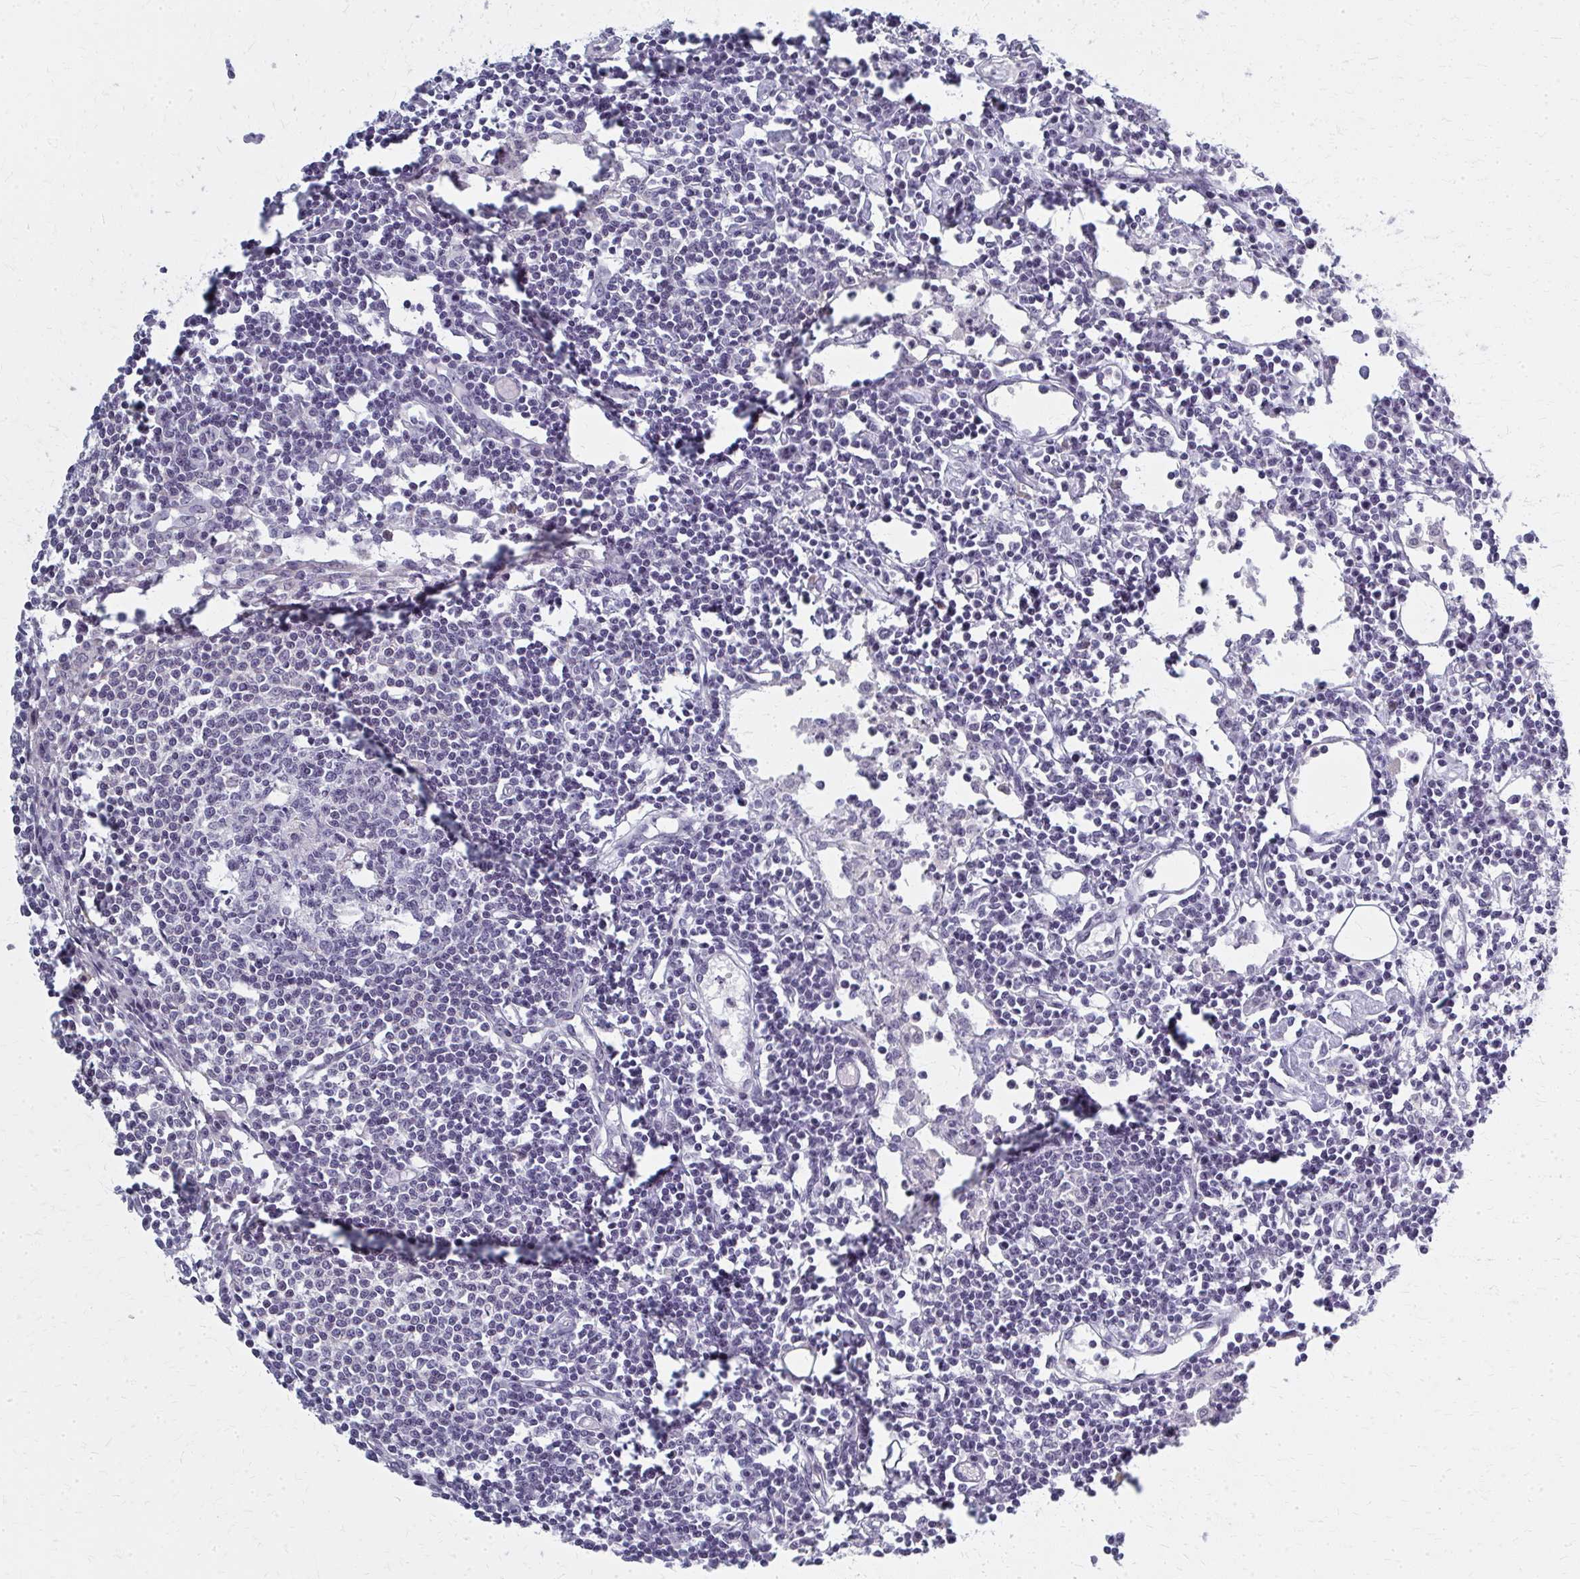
{"staining": {"intensity": "negative", "quantity": "none", "location": "none"}, "tissue": "lymph node", "cell_type": "Germinal center cells", "image_type": "normal", "snomed": [{"axis": "morphology", "description": "Normal tissue, NOS"}, {"axis": "topography", "description": "Lymph node"}], "caption": "Photomicrograph shows no protein positivity in germinal center cells of normal lymph node.", "gene": "CASQ2", "patient": {"sex": "female", "age": 78}}